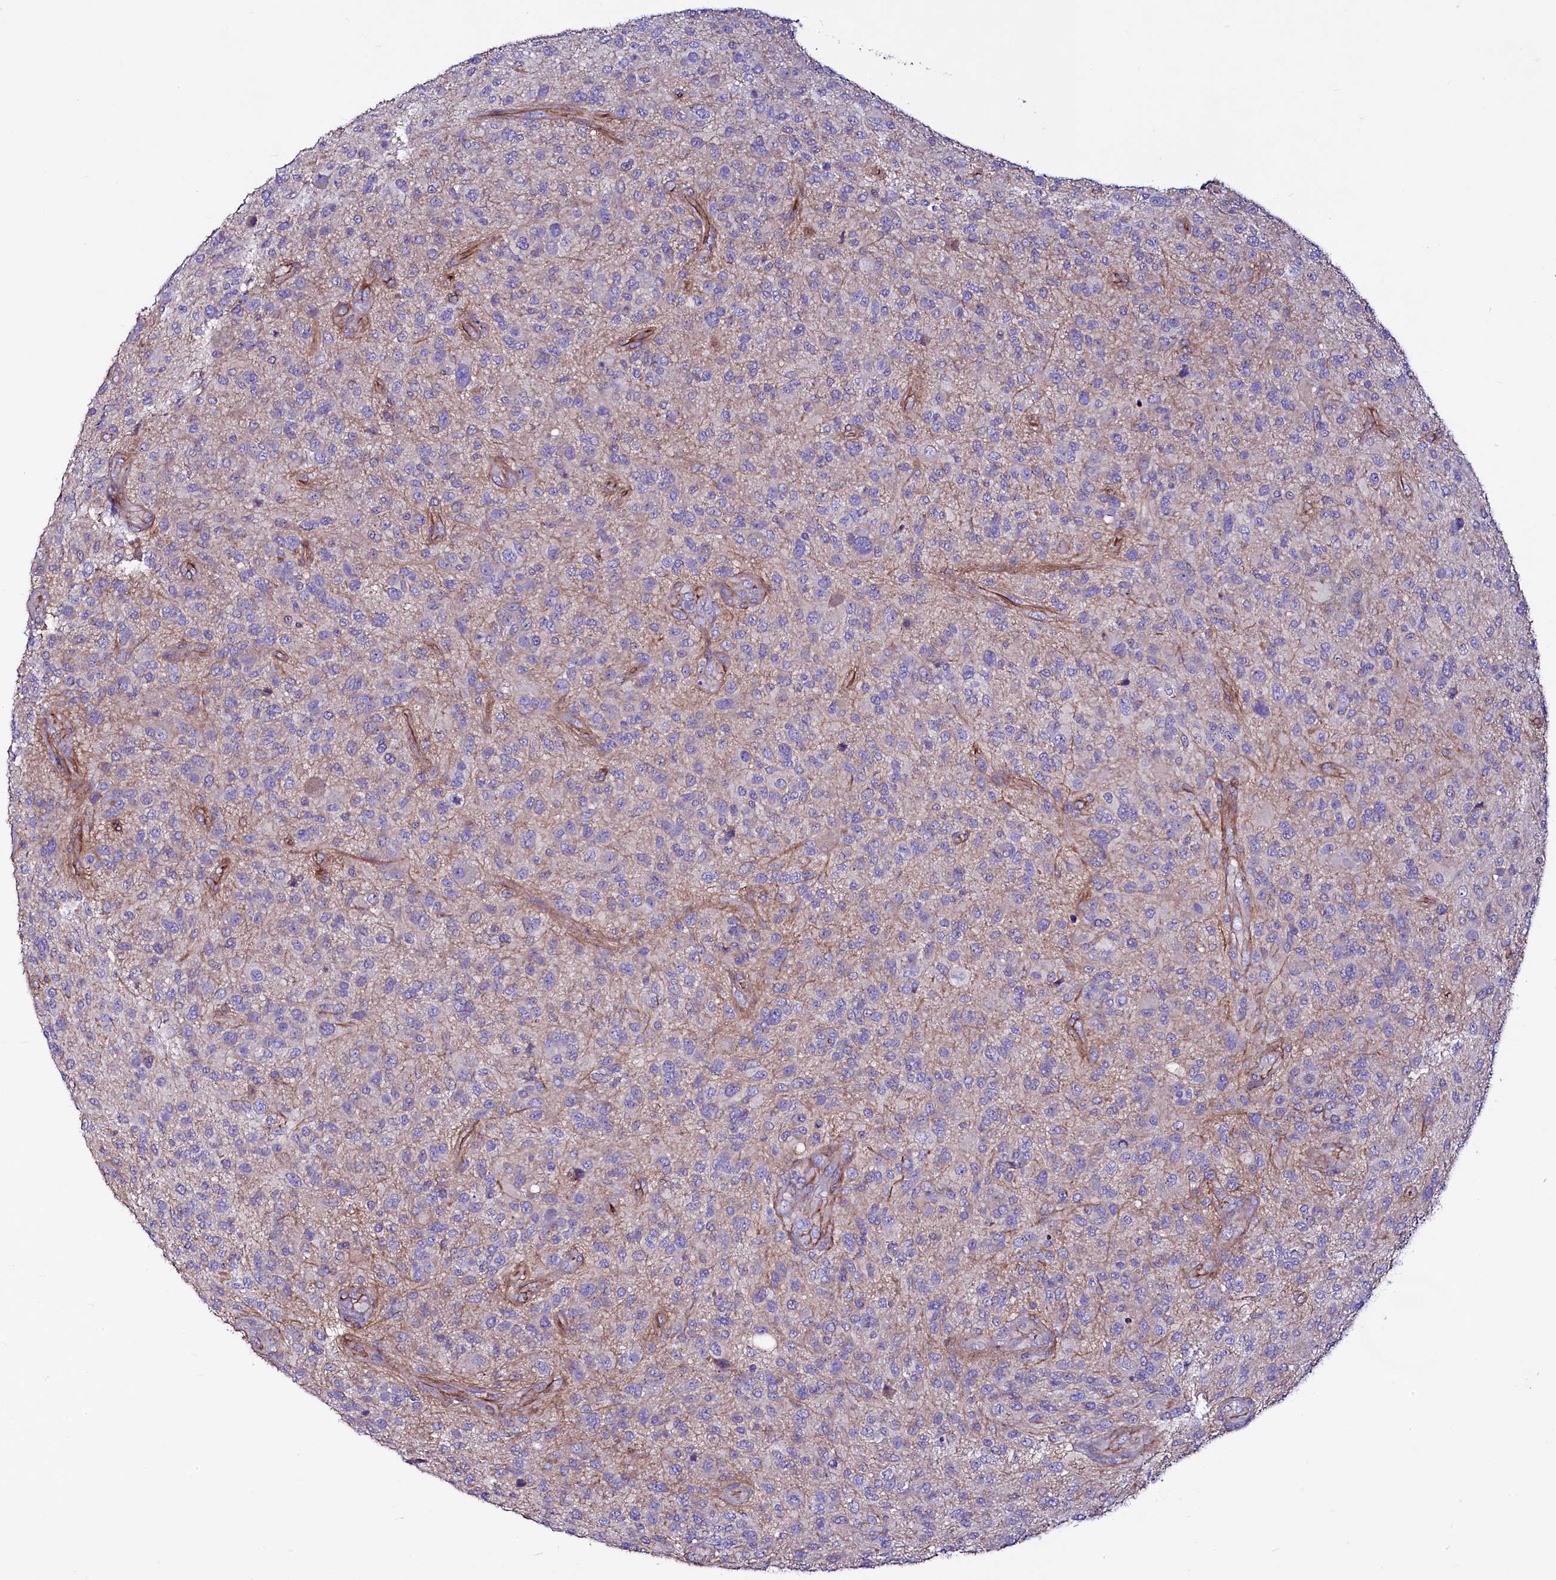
{"staining": {"intensity": "negative", "quantity": "none", "location": "none"}, "tissue": "glioma", "cell_type": "Tumor cells", "image_type": "cancer", "snomed": [{"axis": "morphology", "description": "Glioma, malignant, High grade"}, {"axis": "topography", "description": "Brain"}], "caption": "Tumor cells show no significant expression in malignant high-grade glioma.", "gene": "SLF1", "patient": {"sex": "male", "age": 47}}